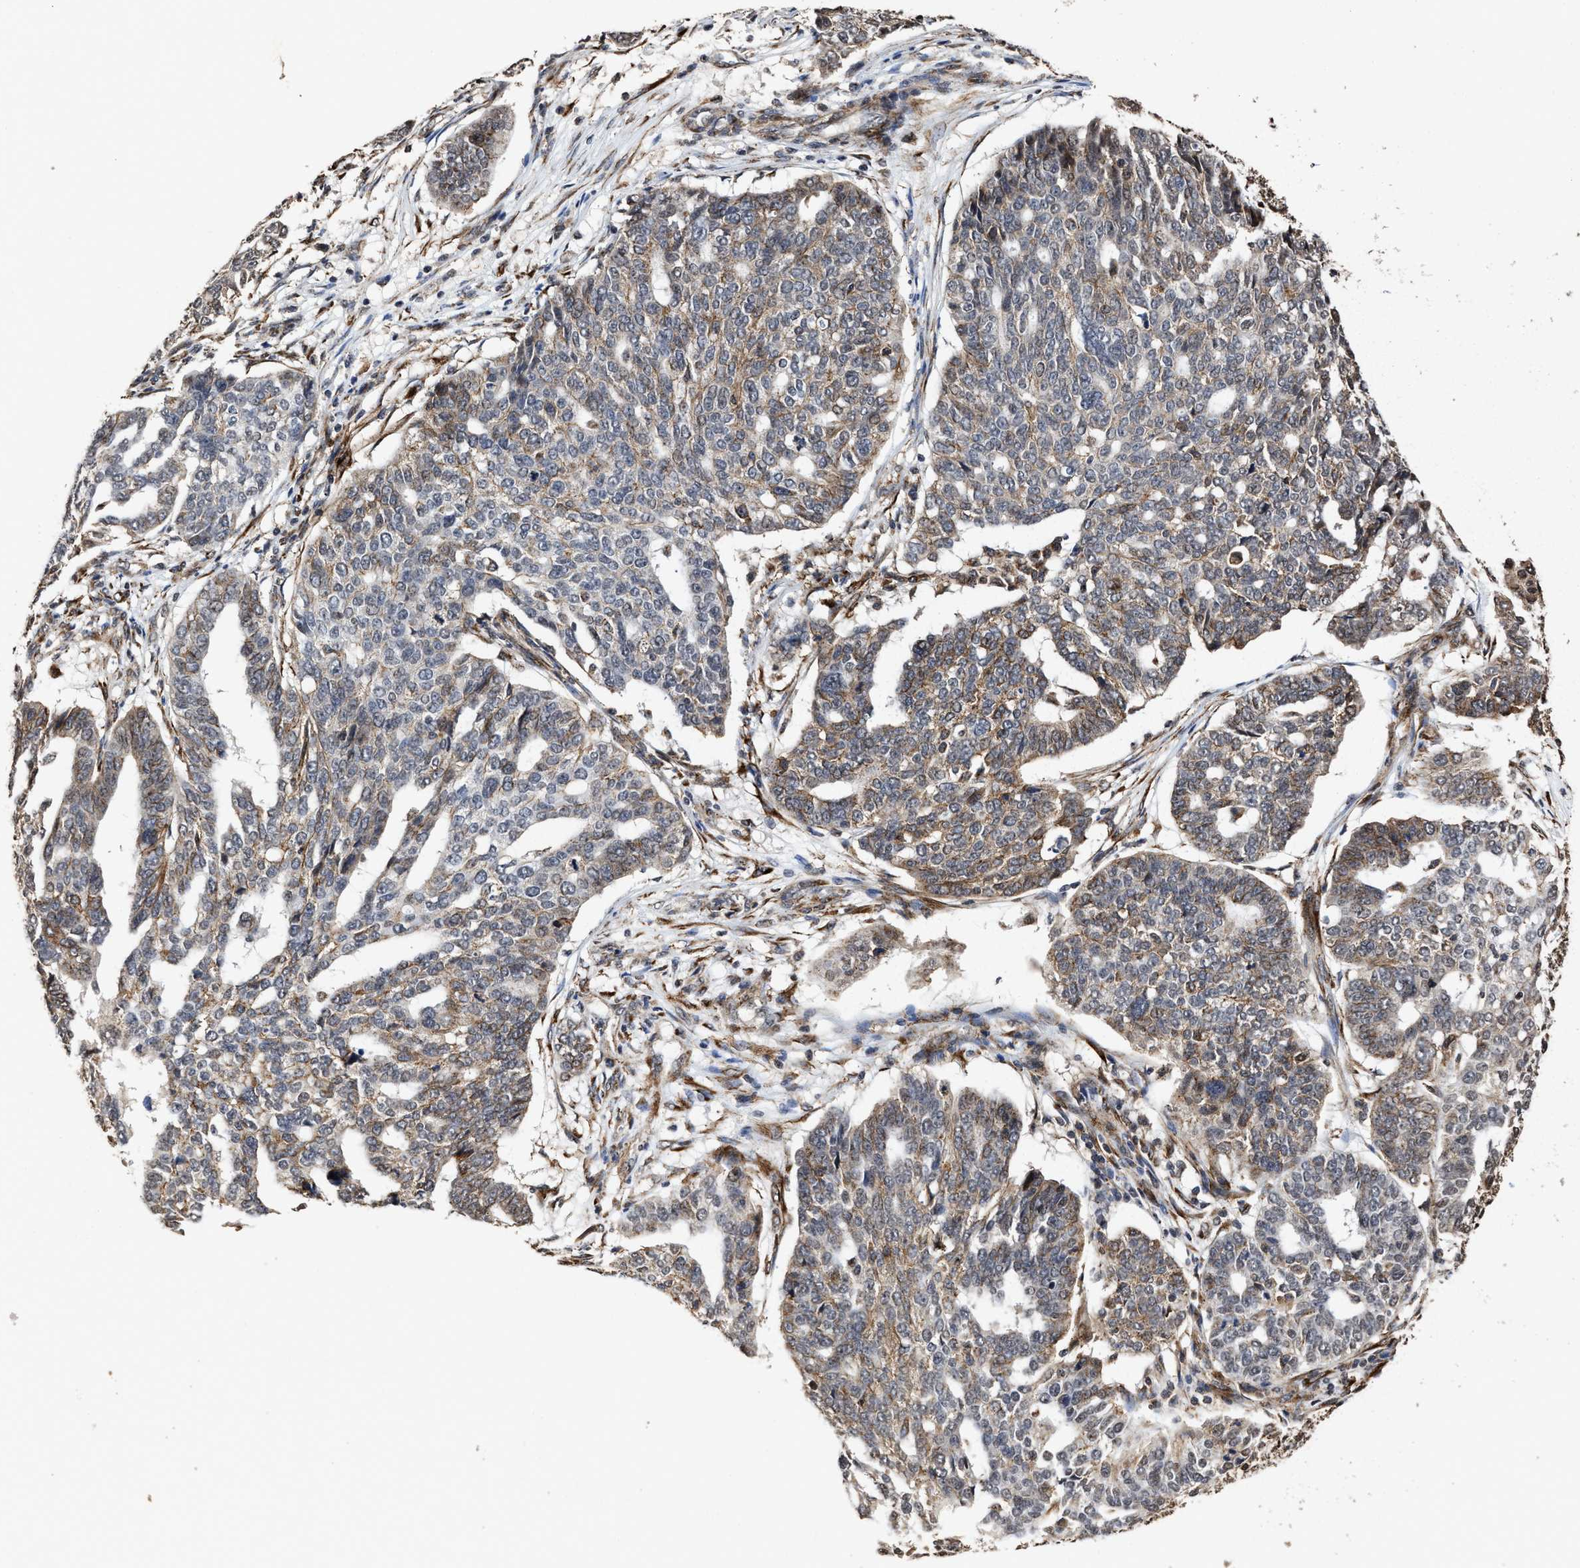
{"staining": {"intensity": "moderate", "quantity": "25%-75%", "location": "cytoplasmic/membranous"}, "tissue": "ovarian cancer", "cell_type": "Tumor cells", "image_type": "cancer", "snomed": [{"axis": "morphology", "description": "Cystadenocarcinoma, serous, NOS"}, {"axis": "topography", "description": "Ovary"}], "caption": "IHC of human ovarian cancer reveals medium levels of moderate cytoplasmic/membranous positivity in approximately 25%-75% of tumor cells.", "gene": "SEPTIN2", "patient": {"sex": "female", "age": 59}}